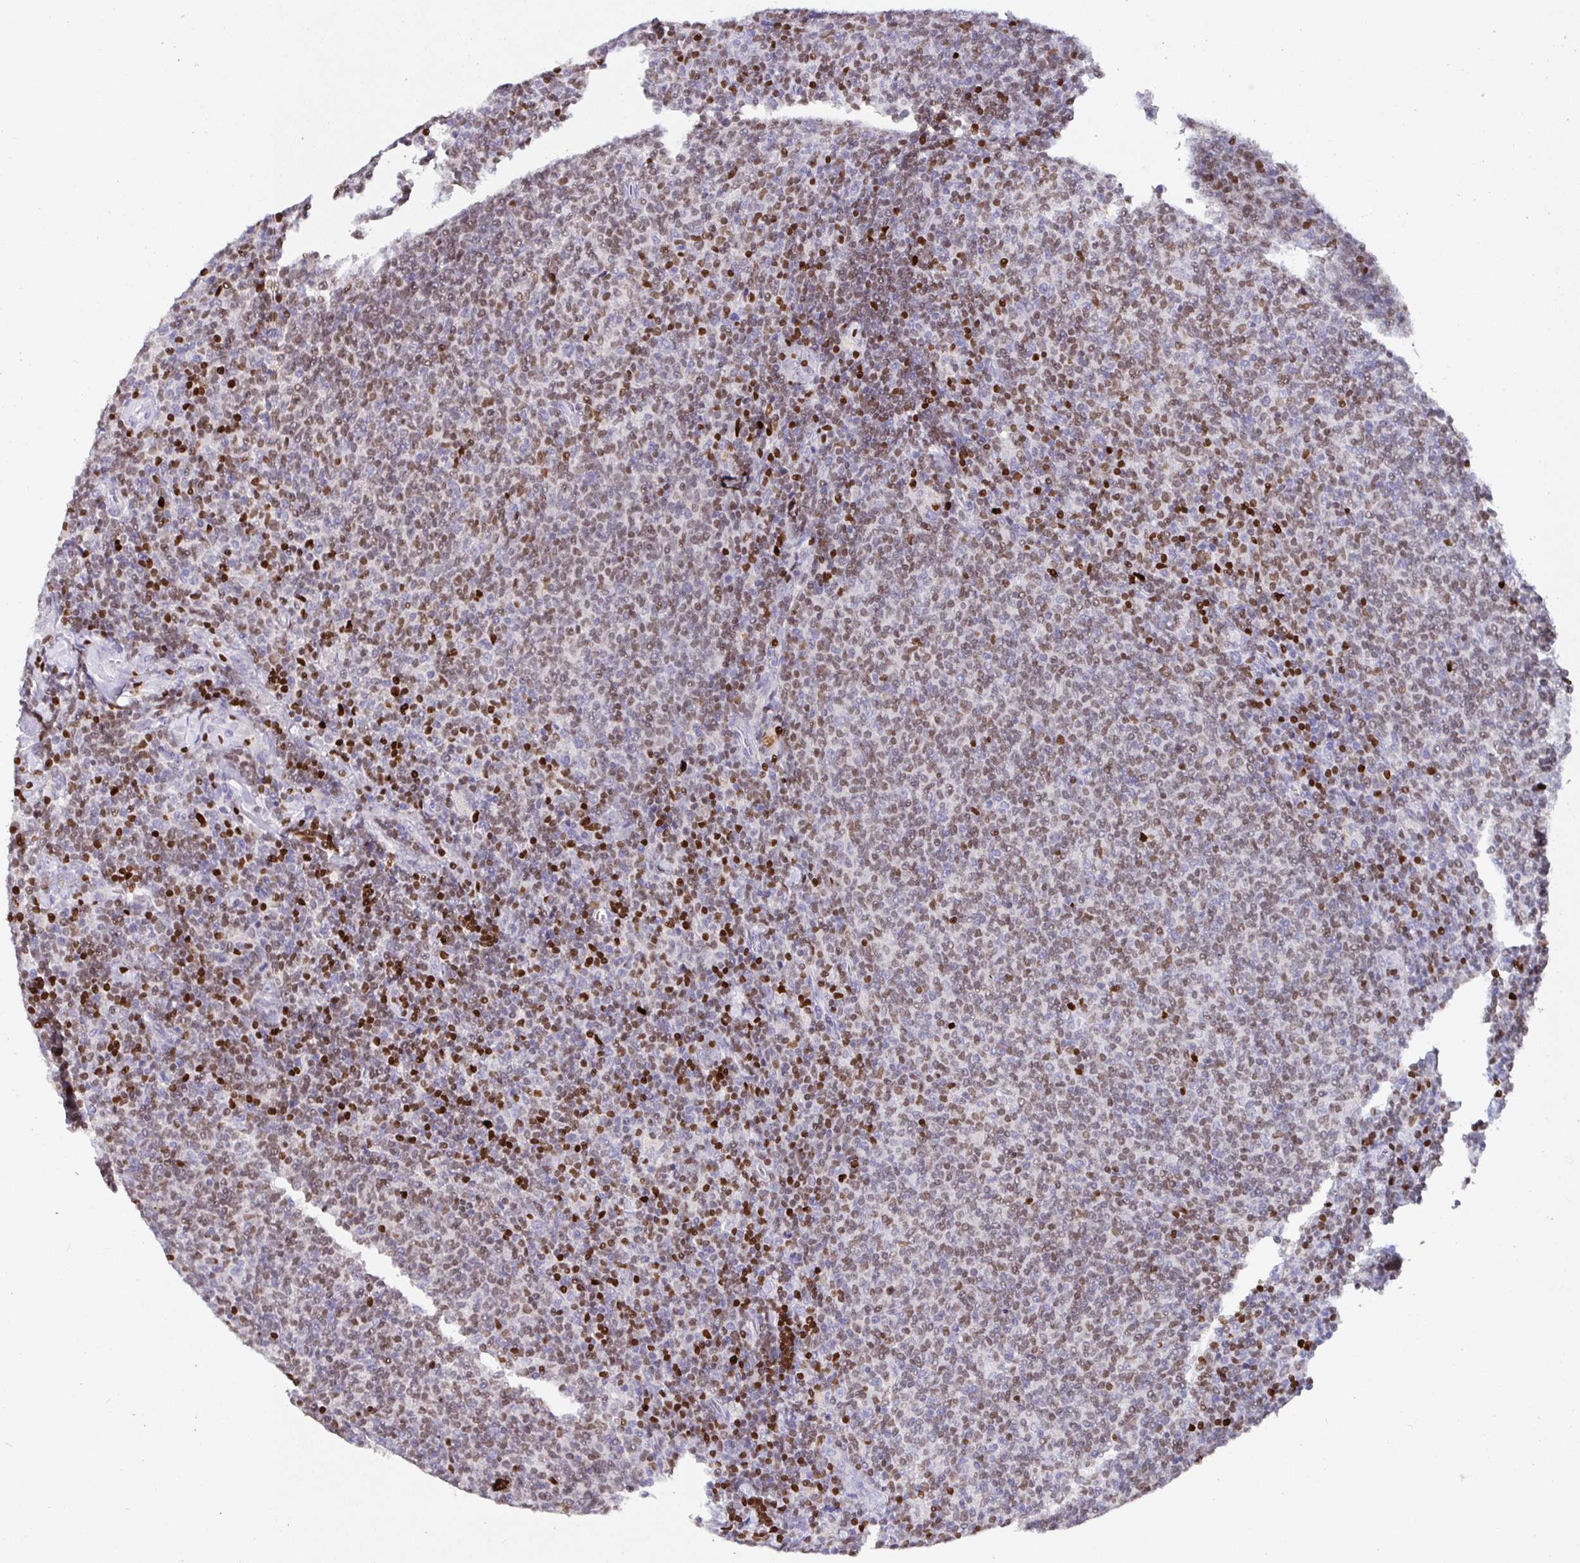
{"staining": {"intensity": "strong", "quantity": "25%-75%", "location": "nuclear"}, "tissue": "lymphoma", "cell_type": "Tumor cells", "image_type": "cancer", "snomed": [{"axis": "morphology", "description": "Malignant lymphoma, non-Hodgkin's type, Low grade"}, {"axis": "topography", "description": "Lymph node"}], "caption": "Strong nuclear positivity for a protein is present in about 25%-75% of tumor cells of lymphoma using immunohistochemistry (IHC).", "gene": "SATB1", "patient": {"sex": "male", "age": 52}}